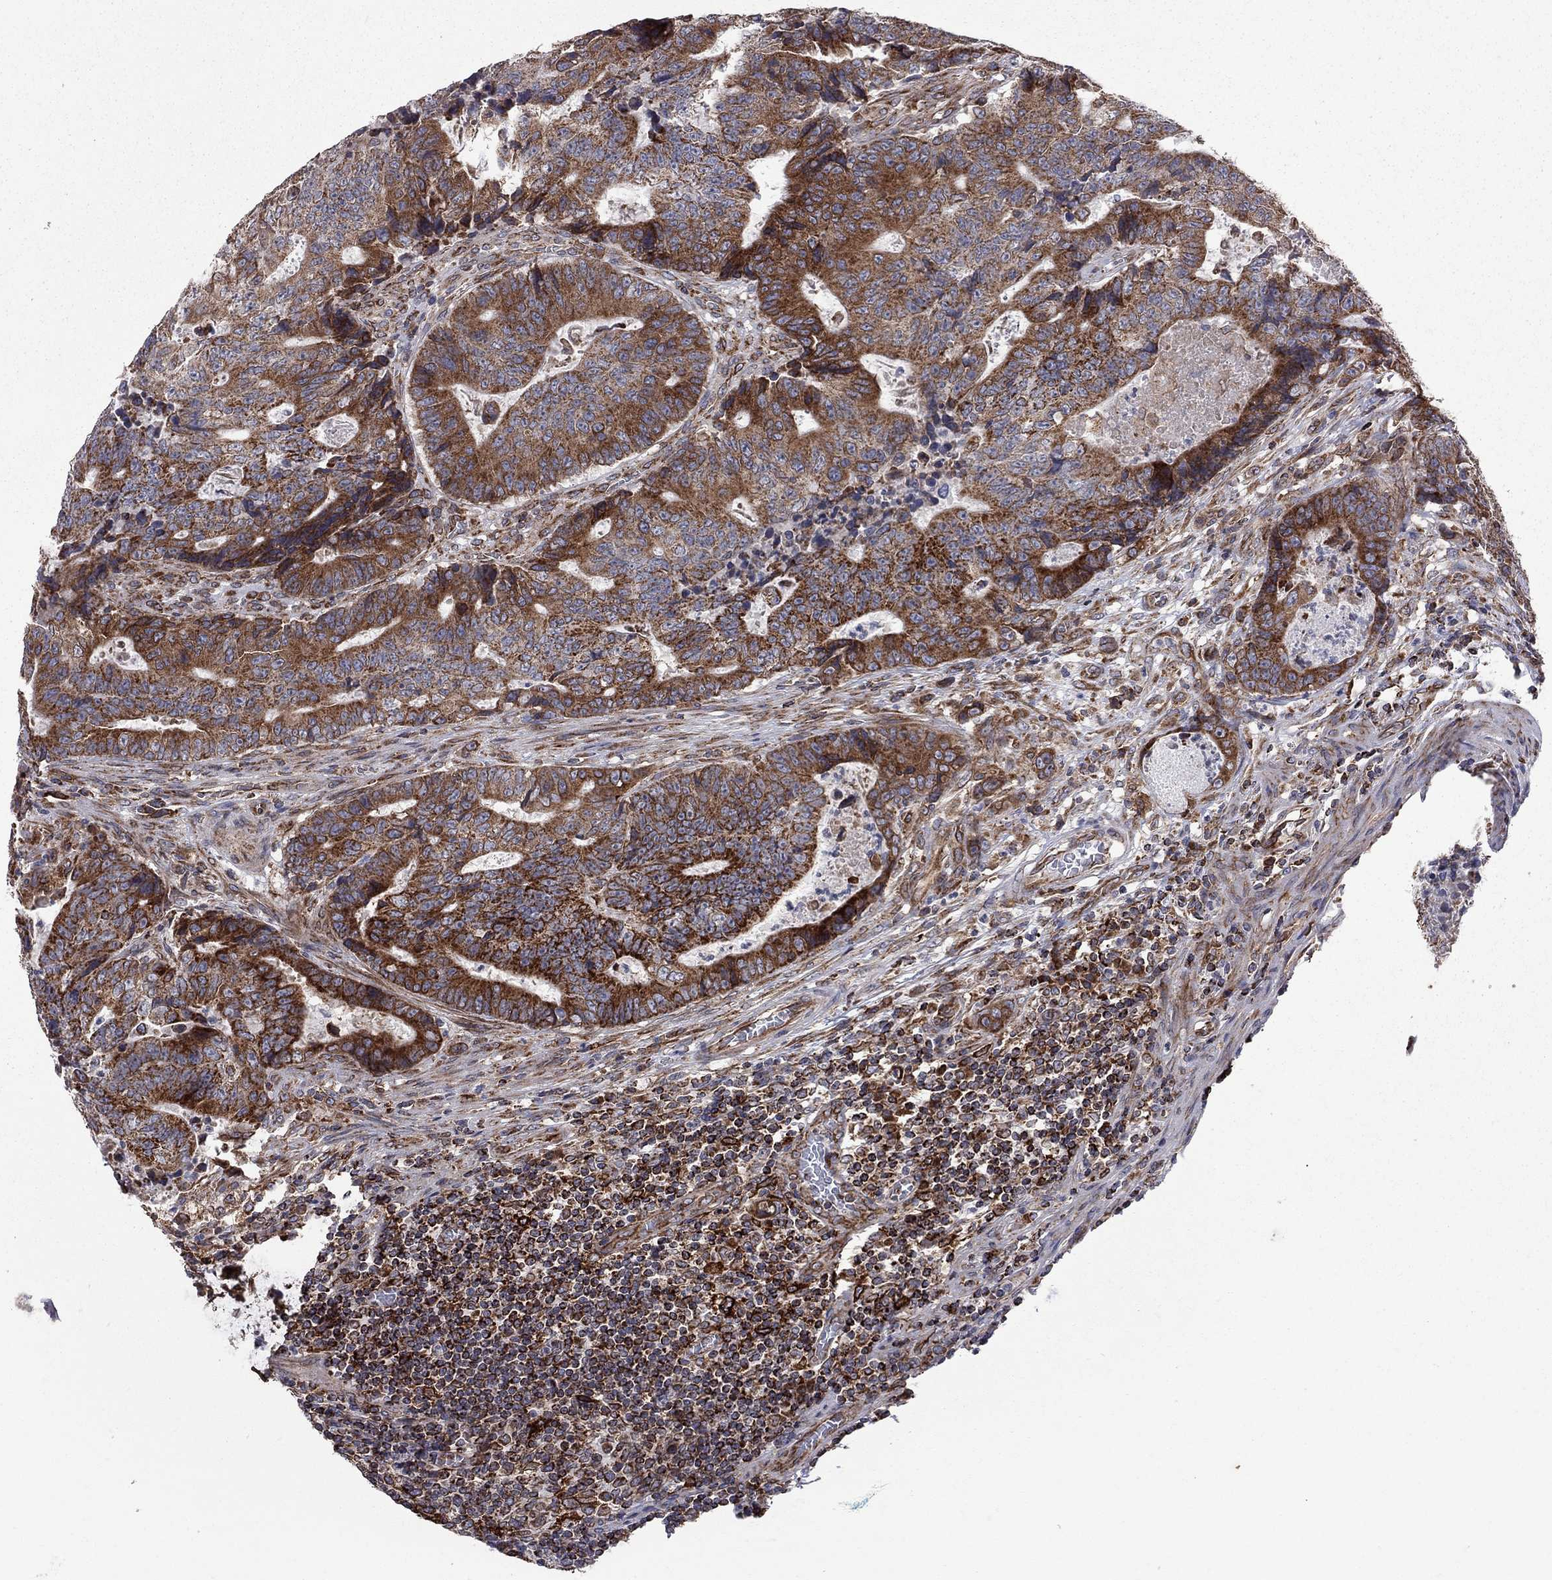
{"staining": {"intensity": "strong", "quantity": "25%-75%", "location": "cytoplasmic/membranous"}, "tissue": "colorectal cancer", "cell_type": "Tumor cells", "image_type": "cancer", "snomed": [{"axis": "morphology", "description": "Adenocarcinoma, NOS"}, {"axis": "topography", "description": "Colon"}], "caption": "Colorectal cancer (adenocarcinoma) was stained to show a protein in brown. There is high levels of strong cytoplasmic/membranous positivity in about 25%-75% of tumor cells. (DAB IHC, brown staining for protein, blue staining for nuclei).", "gene": "CLPTM1", "patient": {"sex": "female", "age": 48}}